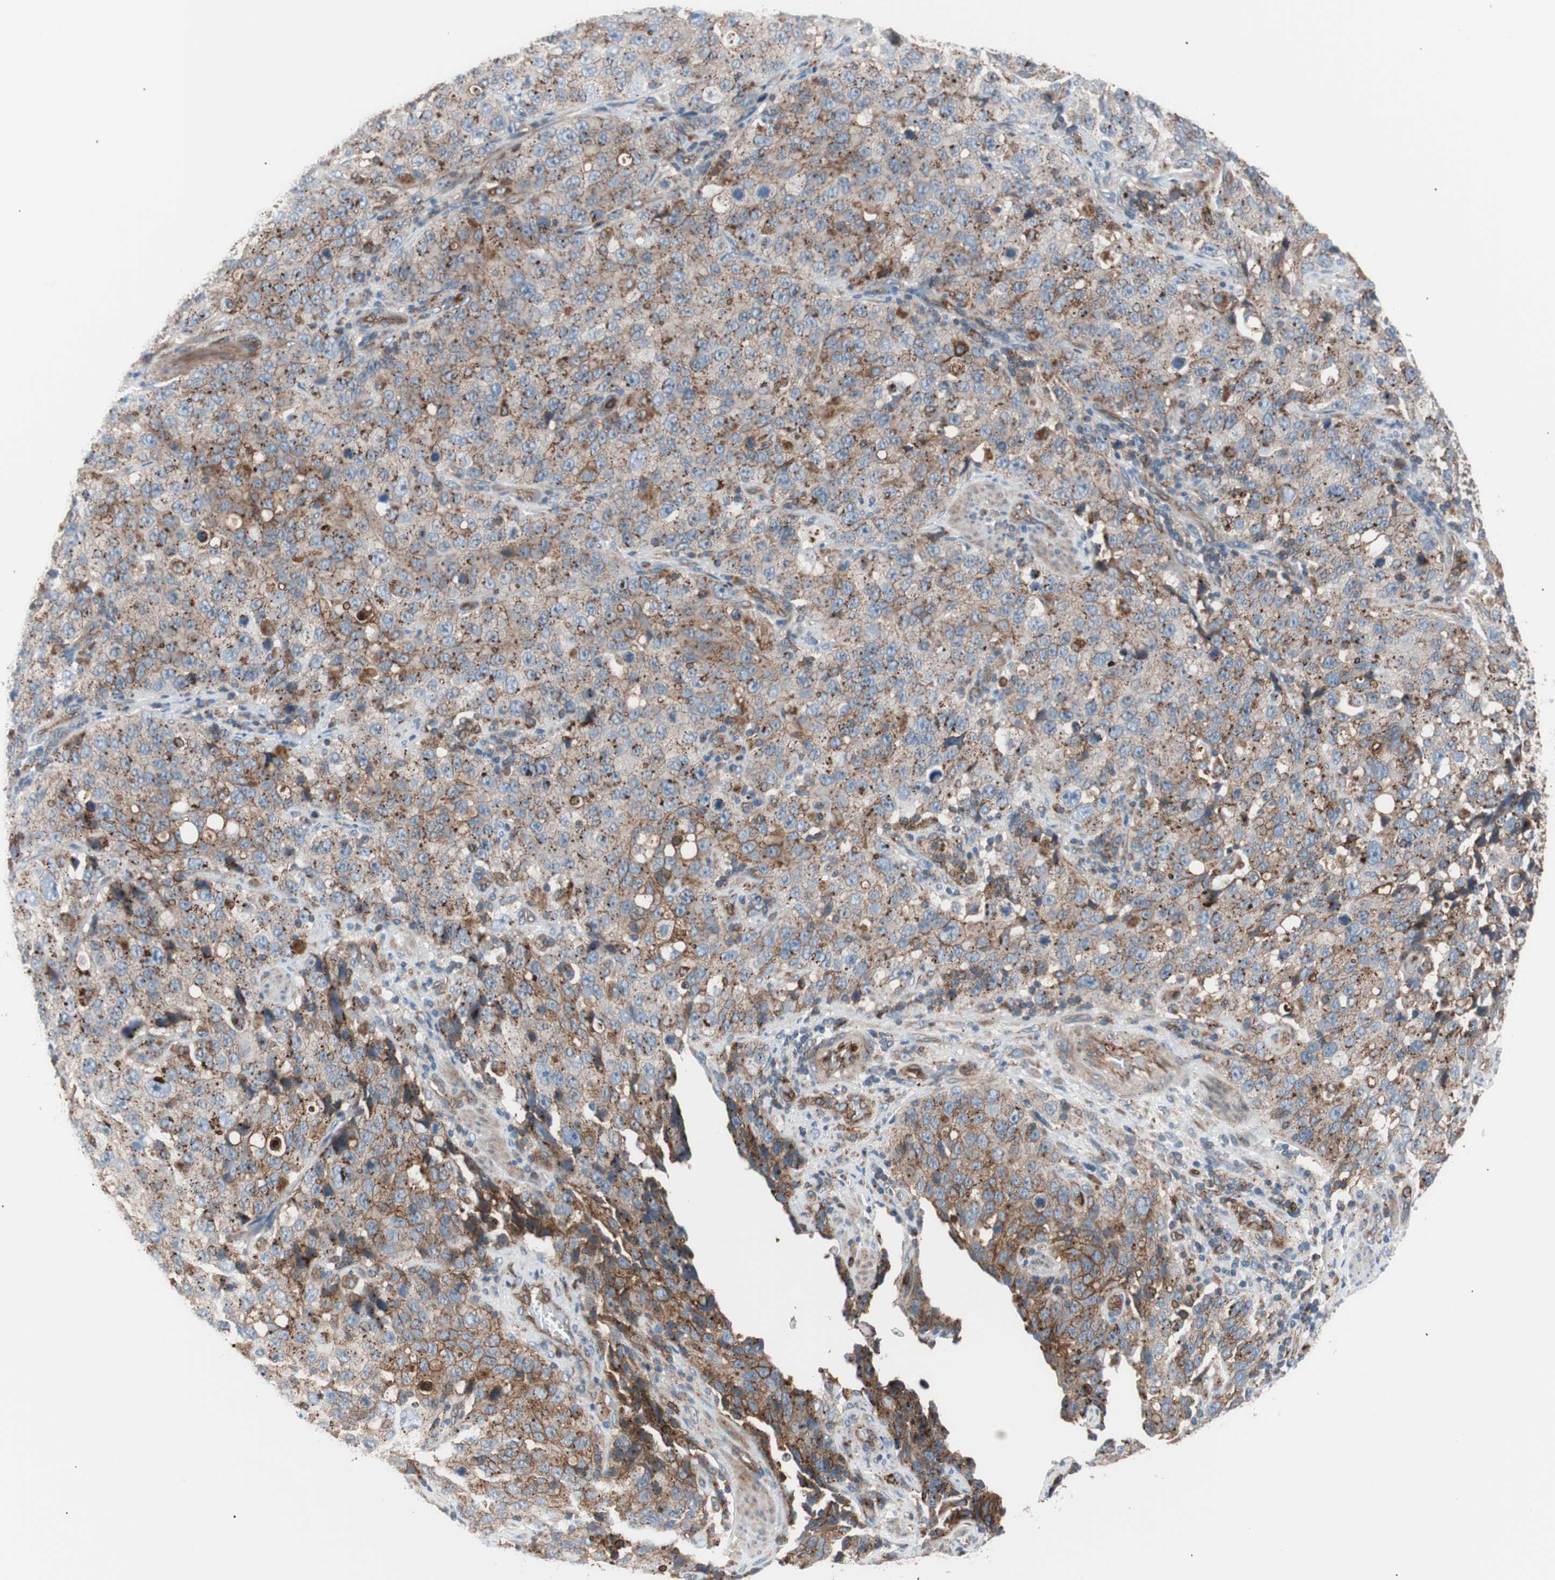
{"staining": {"intensity": "moderate", "quantity": ">75%", "location": "cytoplasmic/membranous"}, "tissue": "stomach cancer", "cell_type": "Tumor cells", "image_type": "cancer", "snomed": [{"axis": "morphology", "description": "Normal tissue, NOS"}, {"axis": "morphology", "description": "Adenocarcinoma, NOS"}, {"axis": "topography", "description": "Stomach"}], "caption": "Immunohistochemical staining of stomach cancer exhibits moderate cytoplasmic/membranous protein expression in approximately >75% of tumor cells.", "gene": "FLOT2", "patient": {"sex": "male", "age": 48}}